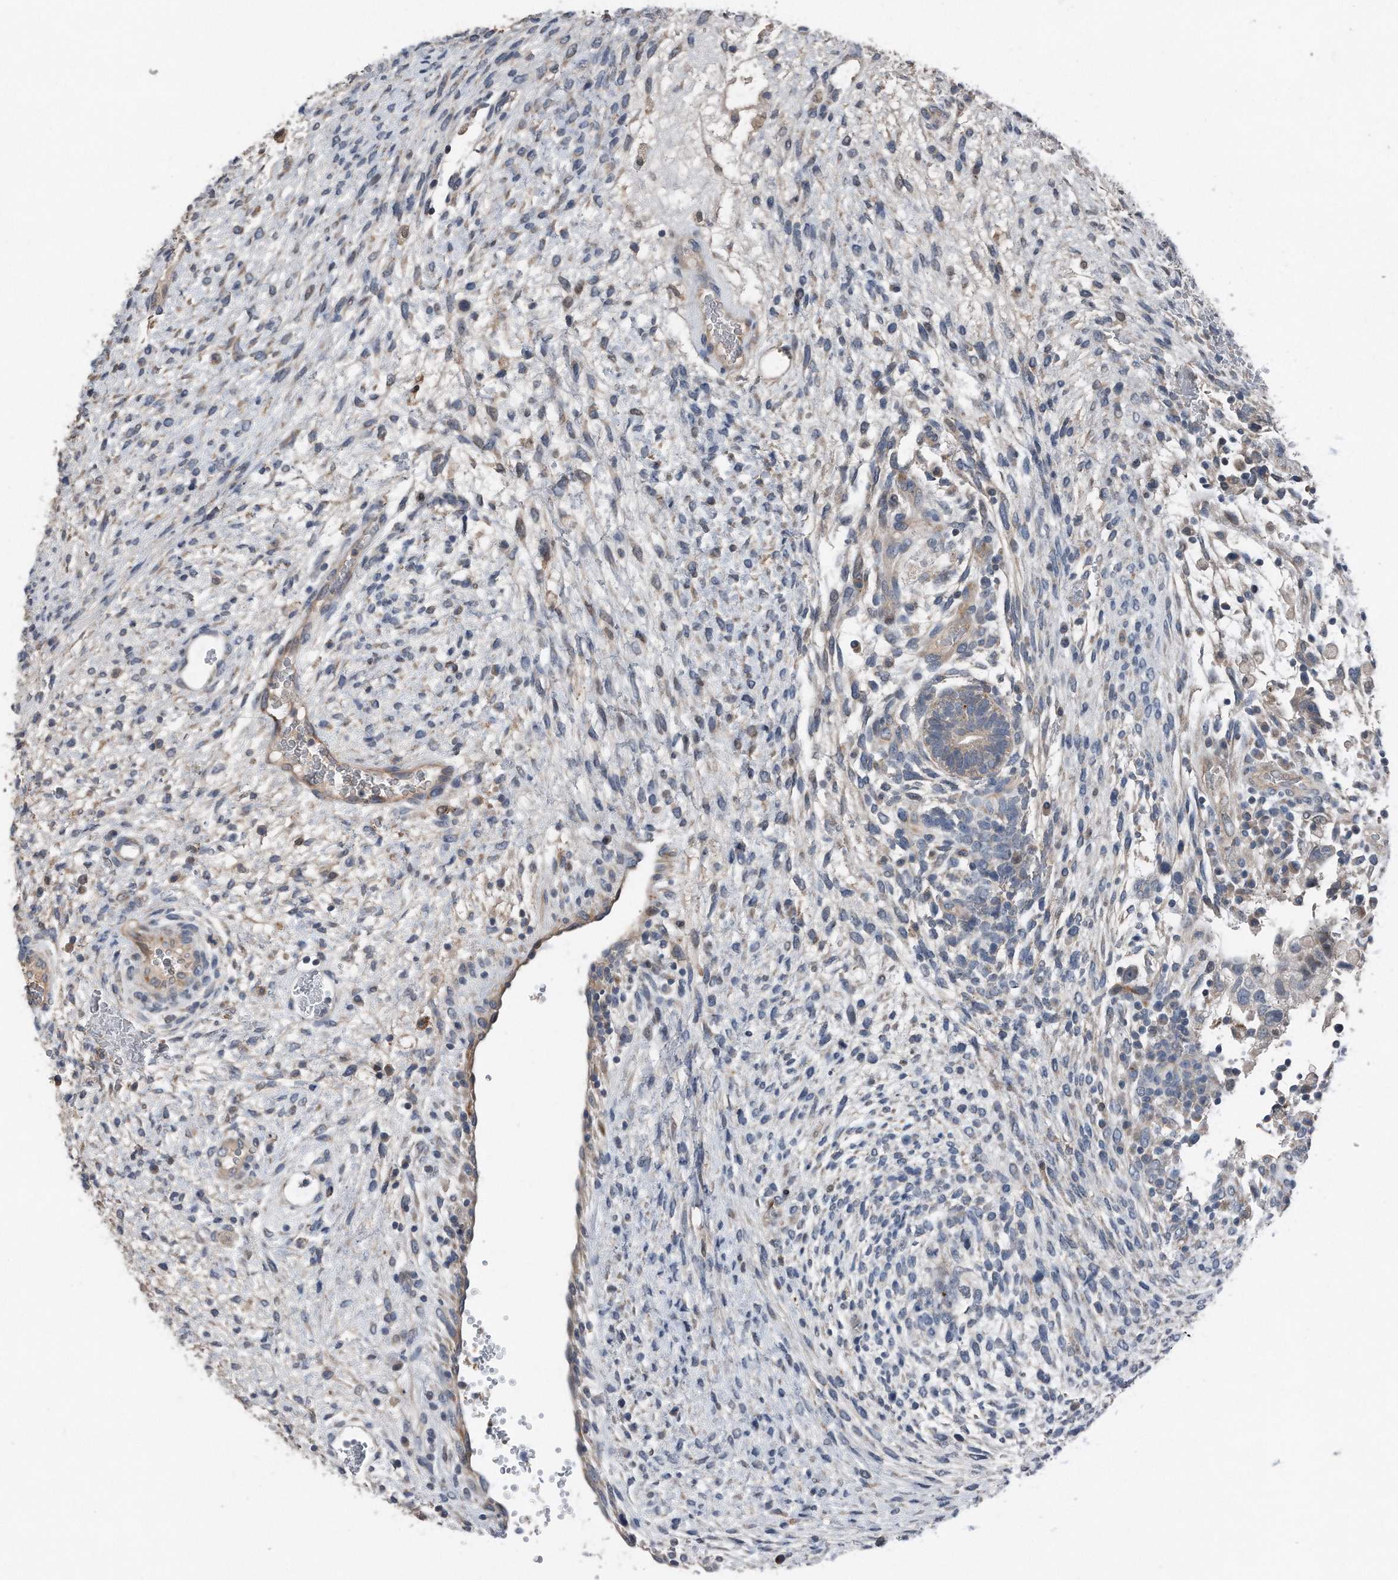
{"staining": {"intensity": "weak", "quantity": "<25%", "location": "cytoplasmic/membranous"}, "tissue": "testis cancer", "cell_type": "Tumor cells", "image_type": "cancer", "snomed": [{"axis": "morphology", "description": "Carcinoma, Embryonal, NOS"}, {"axis": "topography", "description": "Testis"}], "caption": "Protein analysis of testis cancer reveals no significant expression in tumor cells. The staining is performed using DAB brown chromogen with nuclei counter-stained in using hematoxylin.", "gene": "DST", "patient": {"sex": "male", "age": 37}}